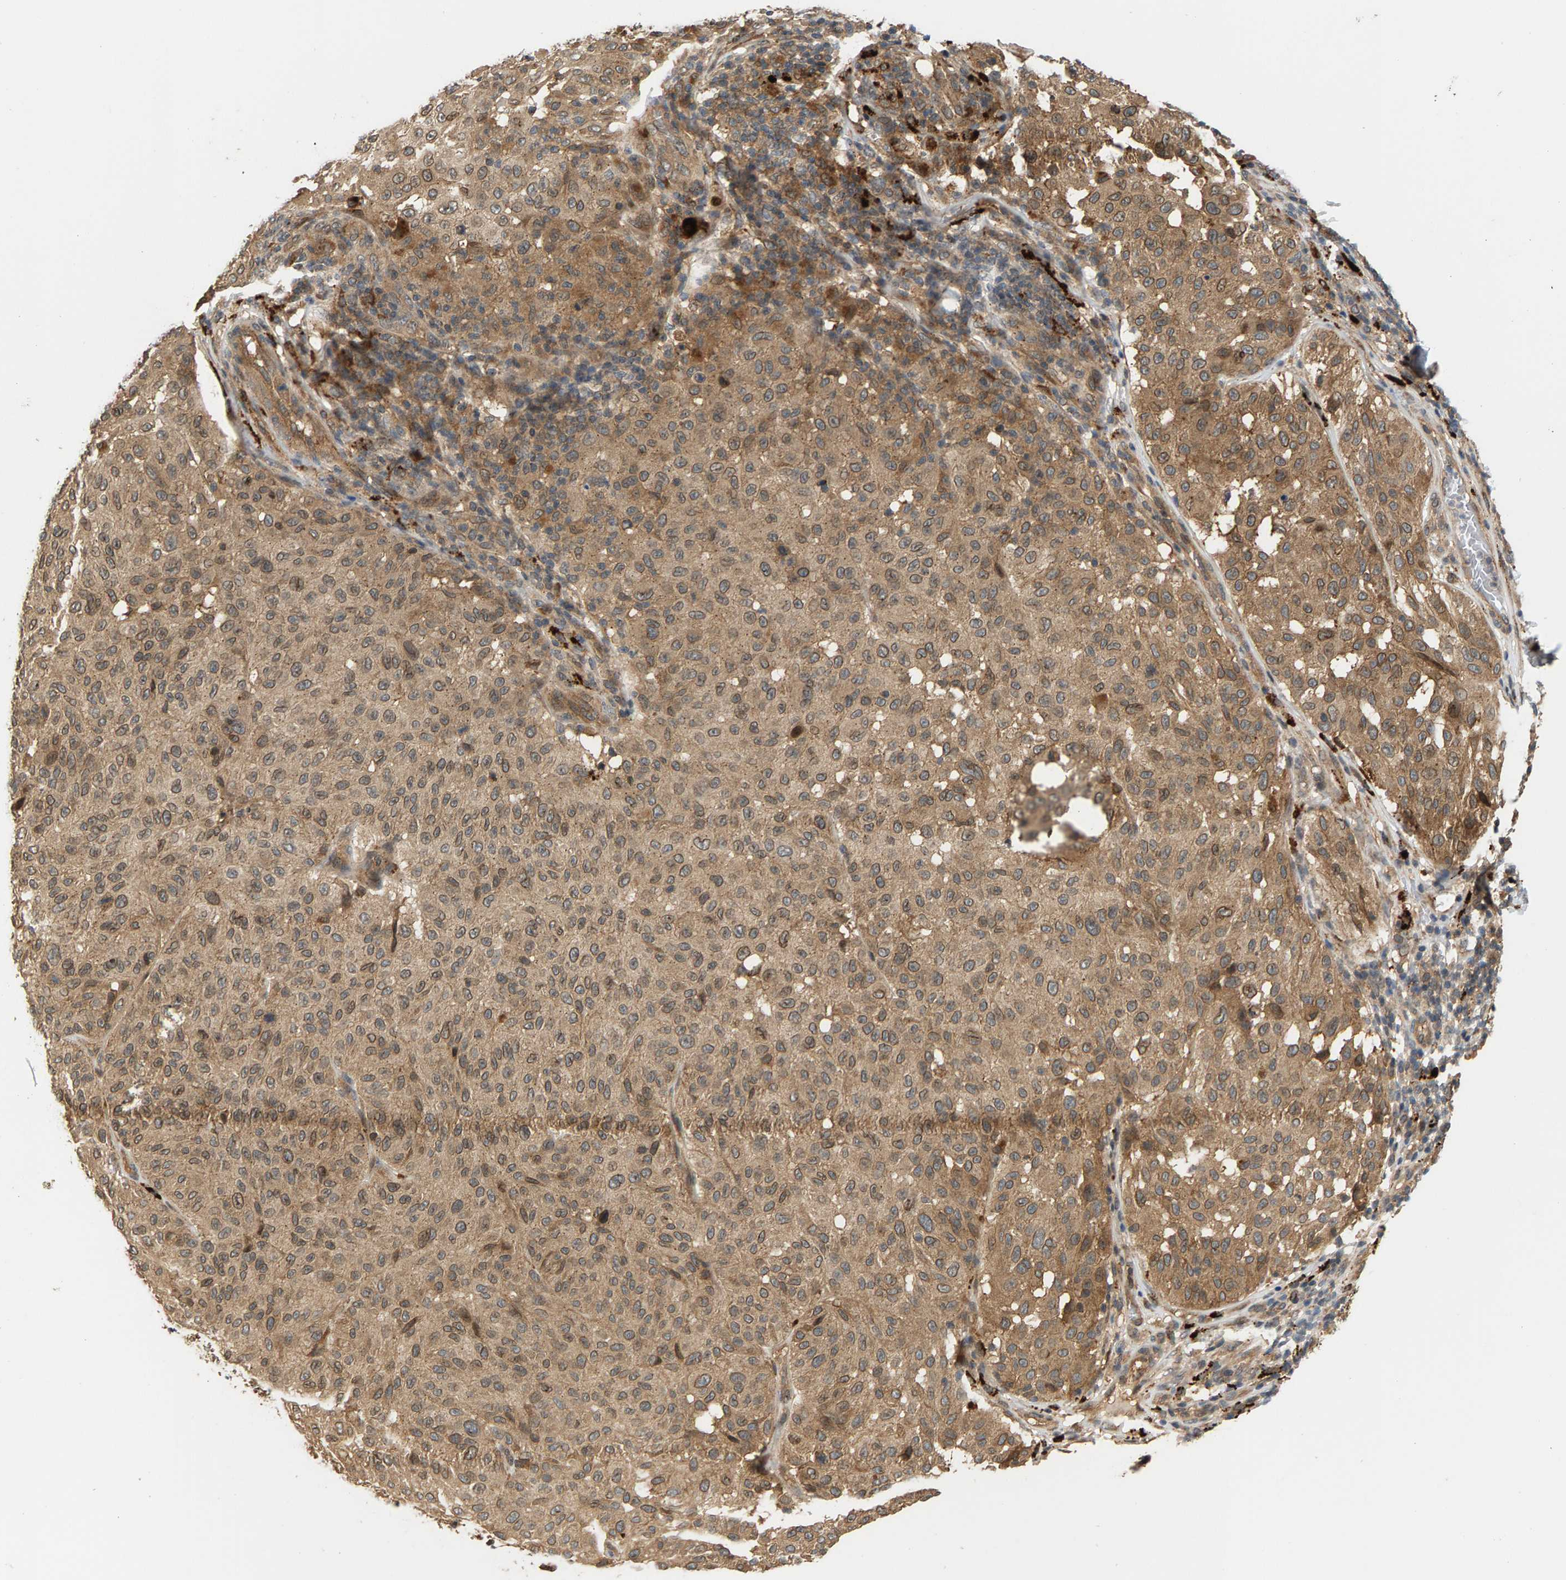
{"staining": {"intensity": "moderate", "quantity": ">75%", "location": "cytoplasmic/membranous"}, "tissue": "melanoma", "cell_type": "Tumor cells", "image_type": "cancer", "snomed": [{"axis": "morphology", "description": "Malignant melanoma, NOS"}, {"axis": "topography", "description": "Skin"}], "caption": "Immunohistochemistry (IHC) photomicrograph of human melanoma stained for a protein (brown), which reveals medium levels of moderate cytoplasmic/membranous expression in approximately >75% of tumor cells.", "gene": "MAP2K5", "patient": {"sex": "female", "age": 46}}